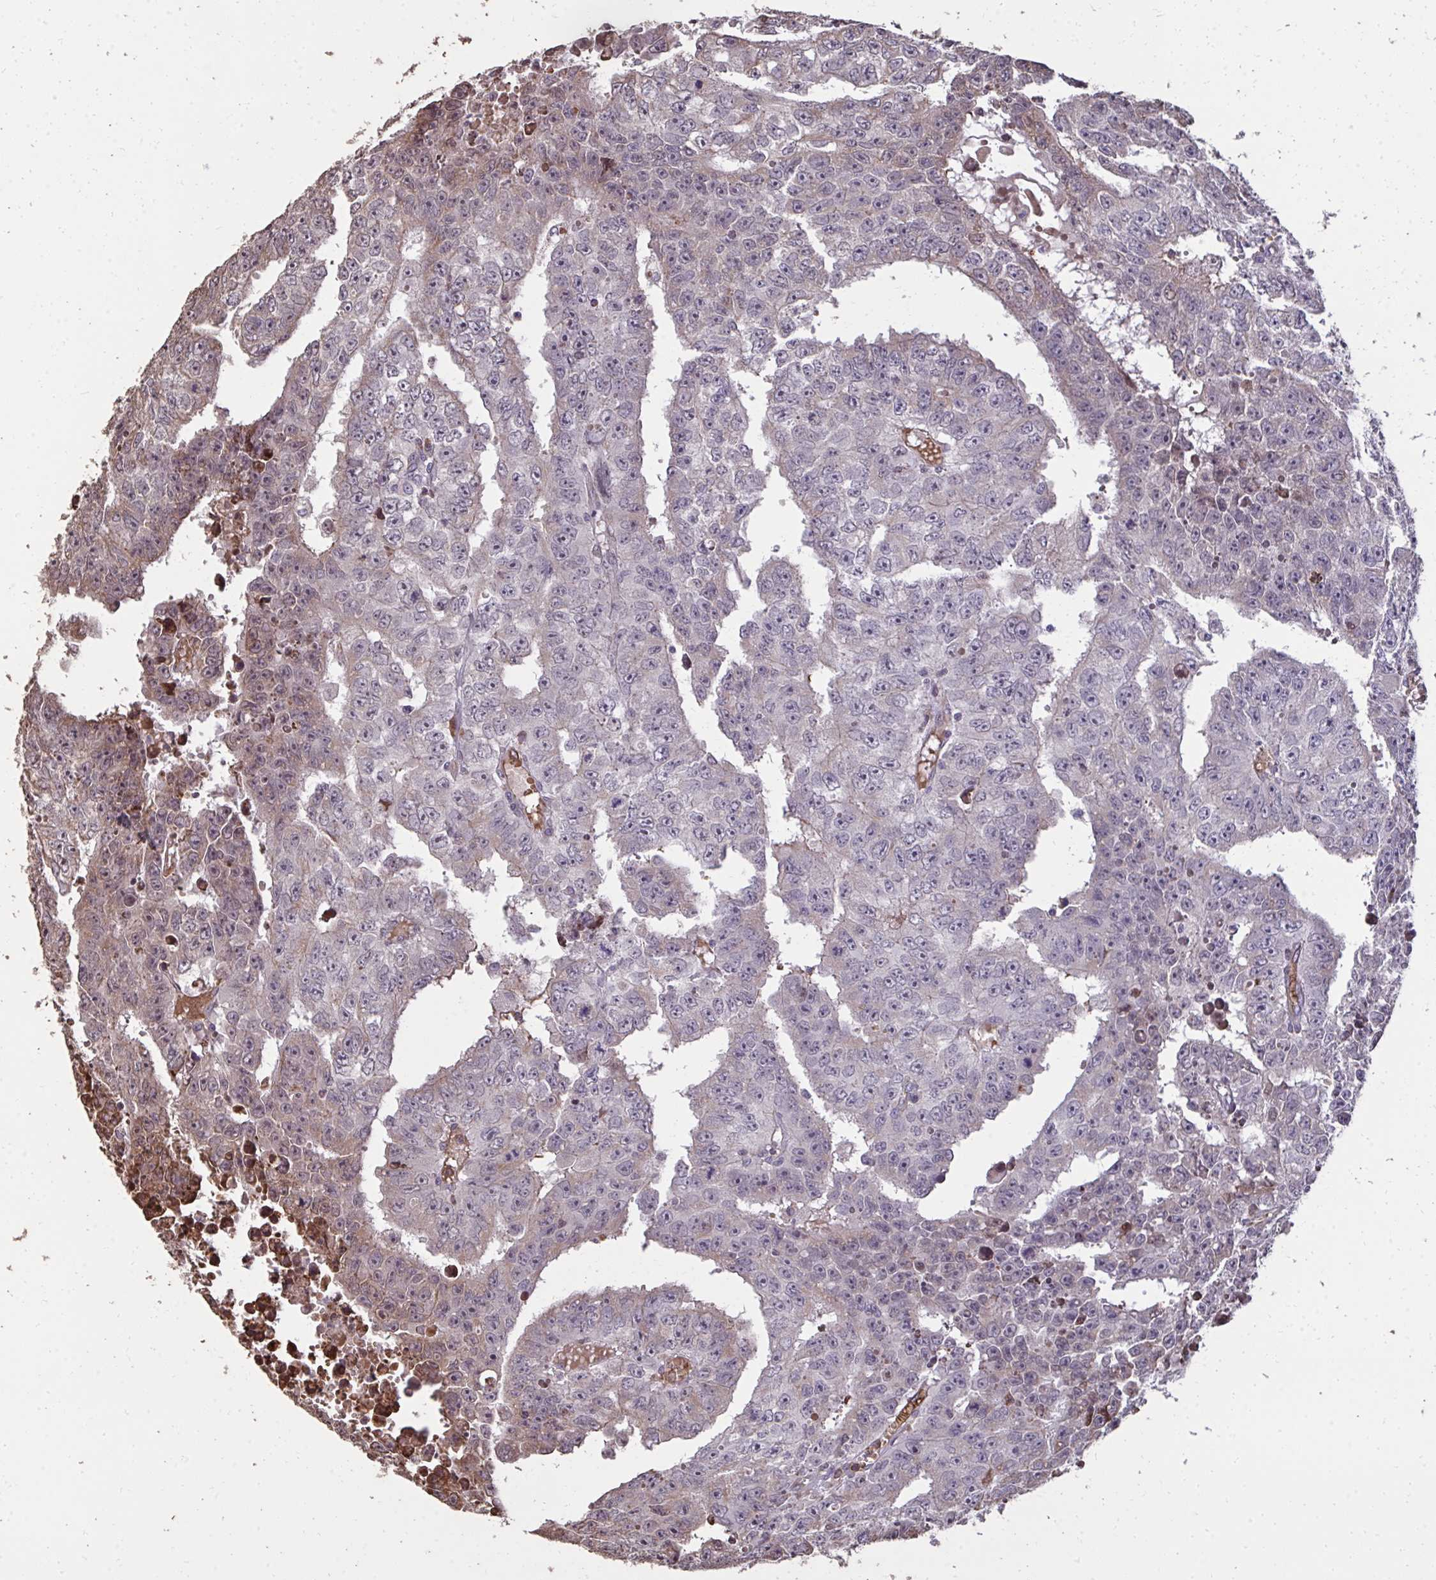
{"staining": {"intensity": "weak", "quantity": "<25%", "location": "cytoplasmic/membranous"}, "tissue": "testis cancer", "cell_type": "Tumor cells", "image_type": "cancer", "snomed": [{"axis": "morphology", "description": "Carcinoma, Embryonal, NOS"}, {"axis": "morphology", "description": "Teratoma, malignant, NOS"}, {"axis": "topography", "description": "Testis"}], "caption": "The photomicrograph reveals no staining of tumor cells in testis cancer.", "gene": "FIBCD1", "patient": {"sex": "male", "age": 24}}